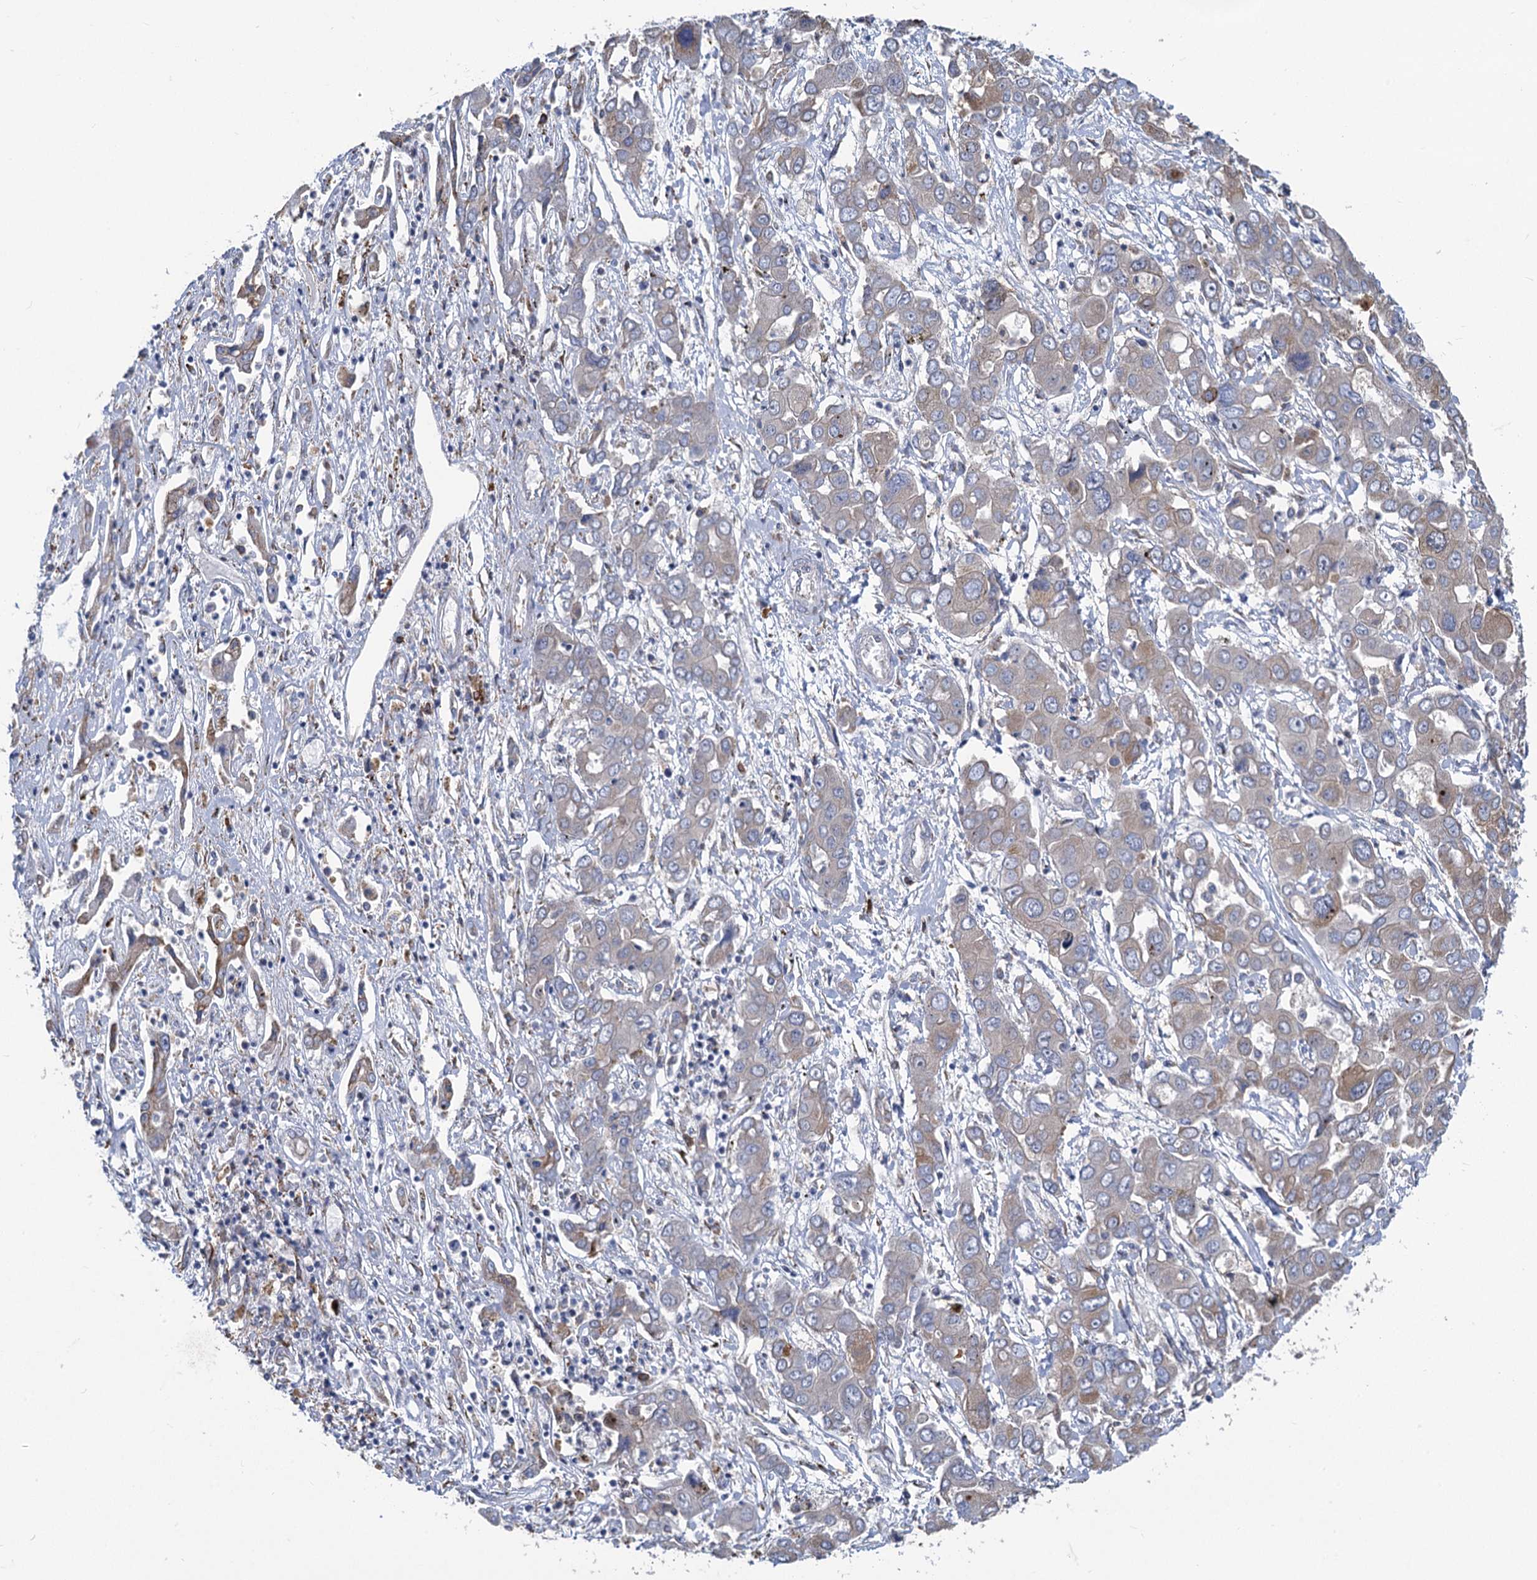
{"staining": {"intensity": "weak", "quantity": "<25%", "location": "cytoplasmic/membranous"}, "tissue": "liver cancer", "cell_type": "Tumor cells", "image_type": "cancer", "snomed": [{"axis": "morphology", "description": "Cholangiocarcinoma"}, {"axis": "topography", "description": "Liver"}], "caption": "Immunohistochemistry (IHC) image of human liver cholangiocarcinoma stained for a protein (brown), which exhibits no positivity in tumor cells.", "gene": "PRSS35", "patient": {"sex": "male", "age": 67}}